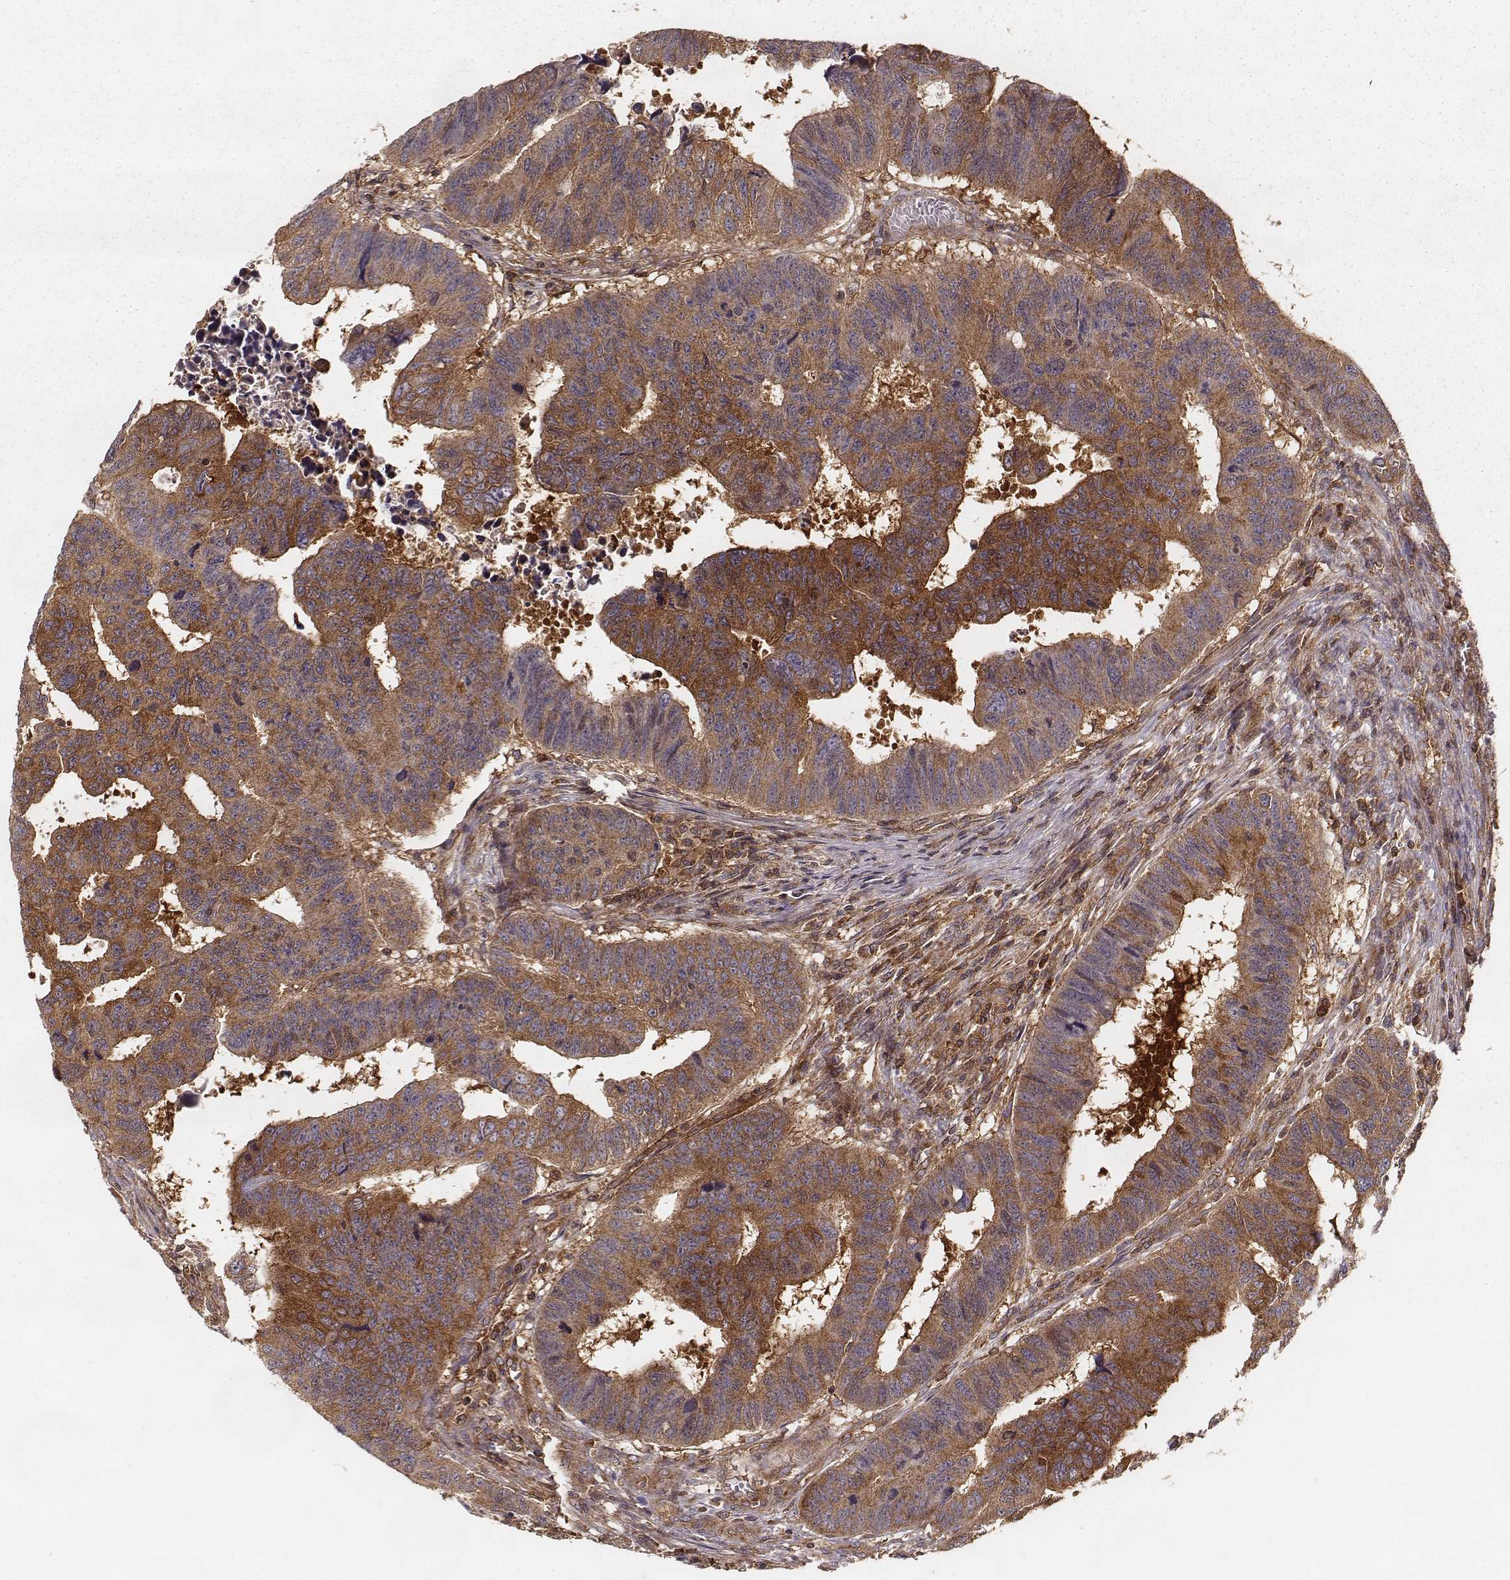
{"staining": {"intensity": "strong", "quantity": ">75%", "location": "cytoplasmic/membranous"}, "tissue": "colorectal cancer", "cell_type": "Tumor cells", "image_type": "cancer", "snomed": [{"axis": "morphology", "description": "Adenocarcinoma, NOS"}, {"axis": "topography", "description": "Rectum"}], "caption": "Immunohistochemical staining of human colorectal cancer demonstrates high levels of strong cytoplasmic/membranous positivity in approximately >75% of tumor cells.", "gene": "CARS1", "patient": {"sex": "female", "age": 85}}